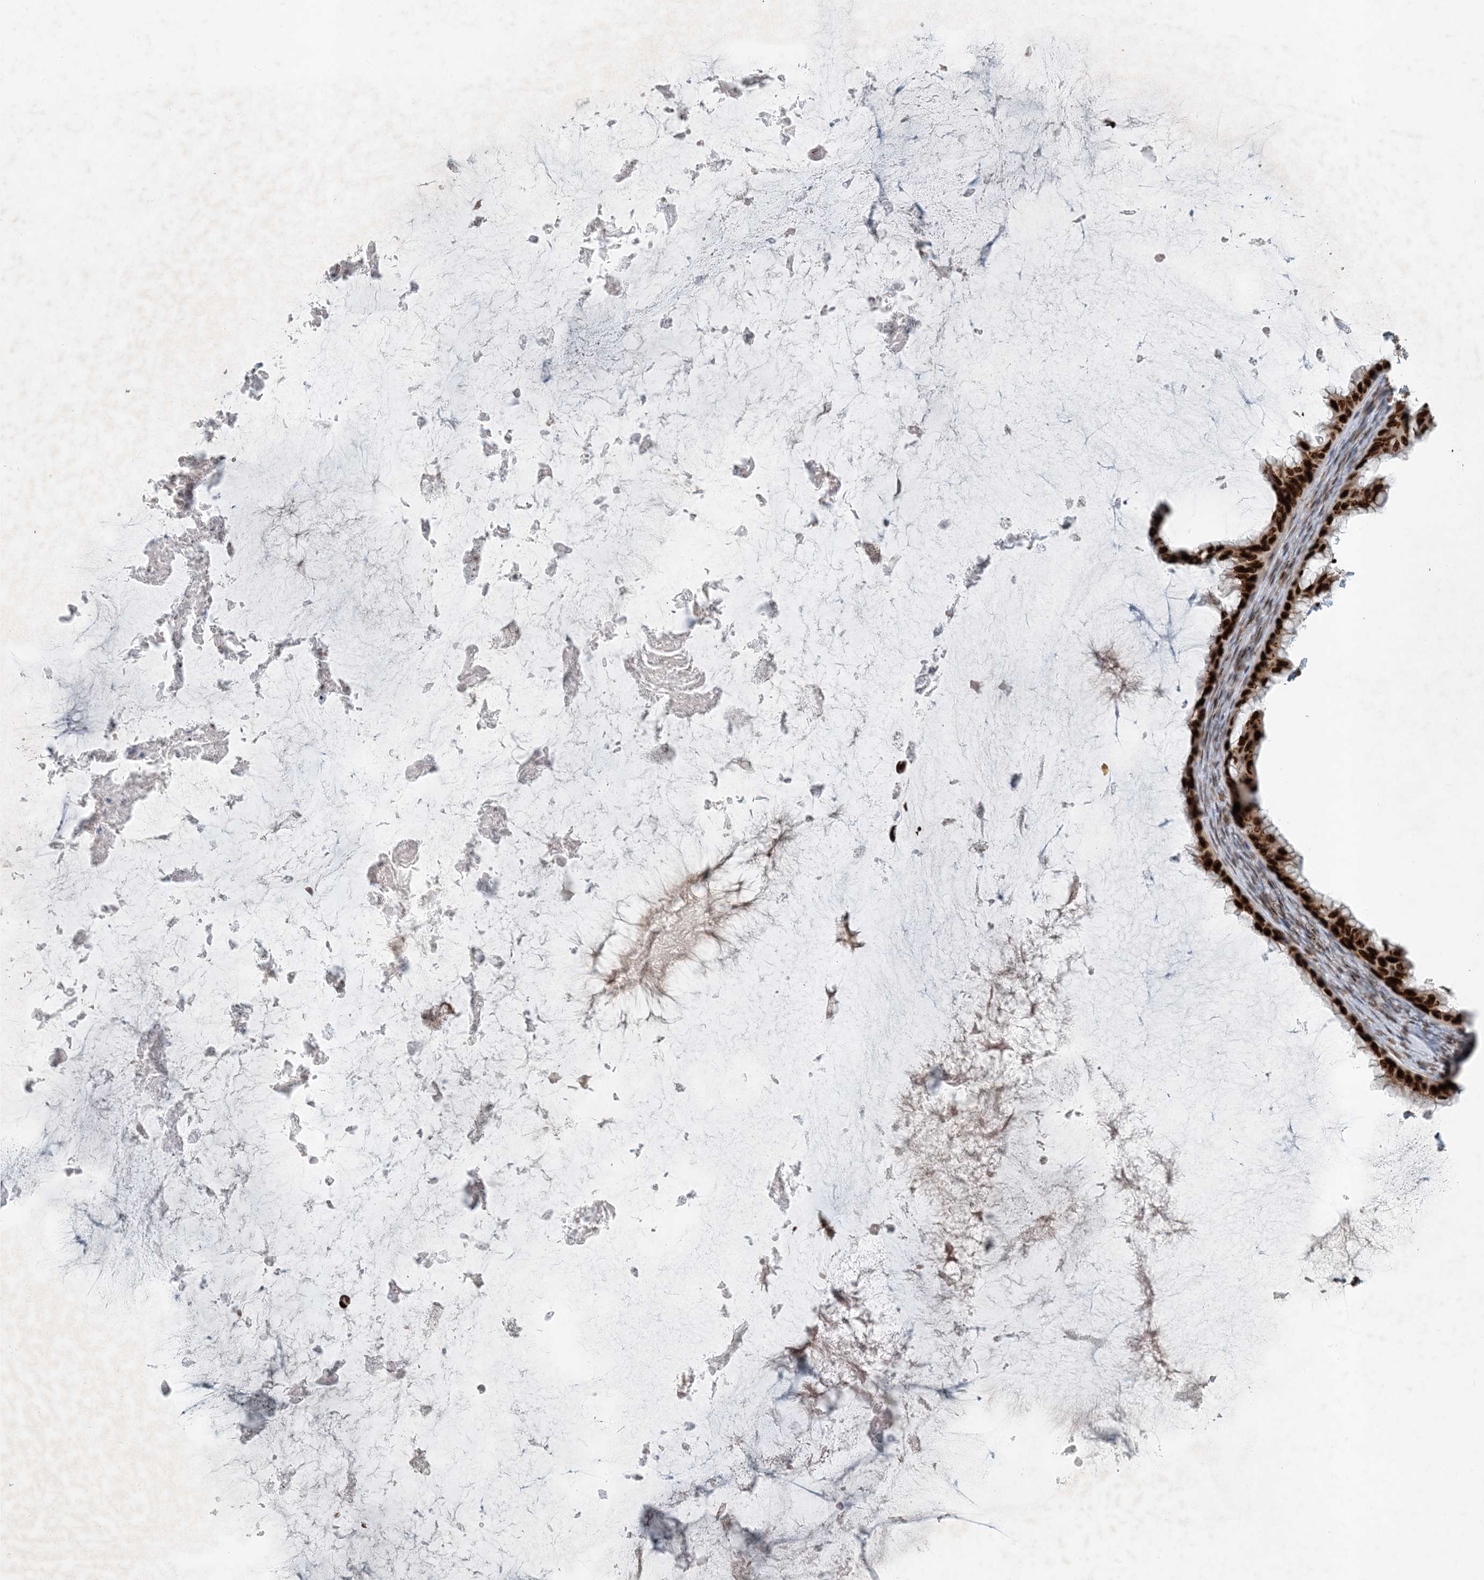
{"staining": {"intensity": "strong", "quantity": ">75%", "location": "cytoplasmic/membranous,nuclear"}, "tissue": "ovarian cancer", "cell_type": "Tumor cells", "image_type": "cancer", "snomed": [{"axis": "morphology", "description": "Cystadenocarcinoma, mucinous, NOS"}, {"axis": "topography", "description": "Ovary"}], "caption": "IHC histopathology image of neoplastic tissue: human mucinous cystadenocarcinoma (ovarian) stained using immunohistochemistry (IHC) displays high levels of strong protein expression localized specifically in the cytoplasmic/membranous and nuclear of tumor cells, appearing as a cytoplasmic/membranous and nuclear brown color.", "gene": "SLC35A2", "patient": {"sex": "female", "age": 61}}